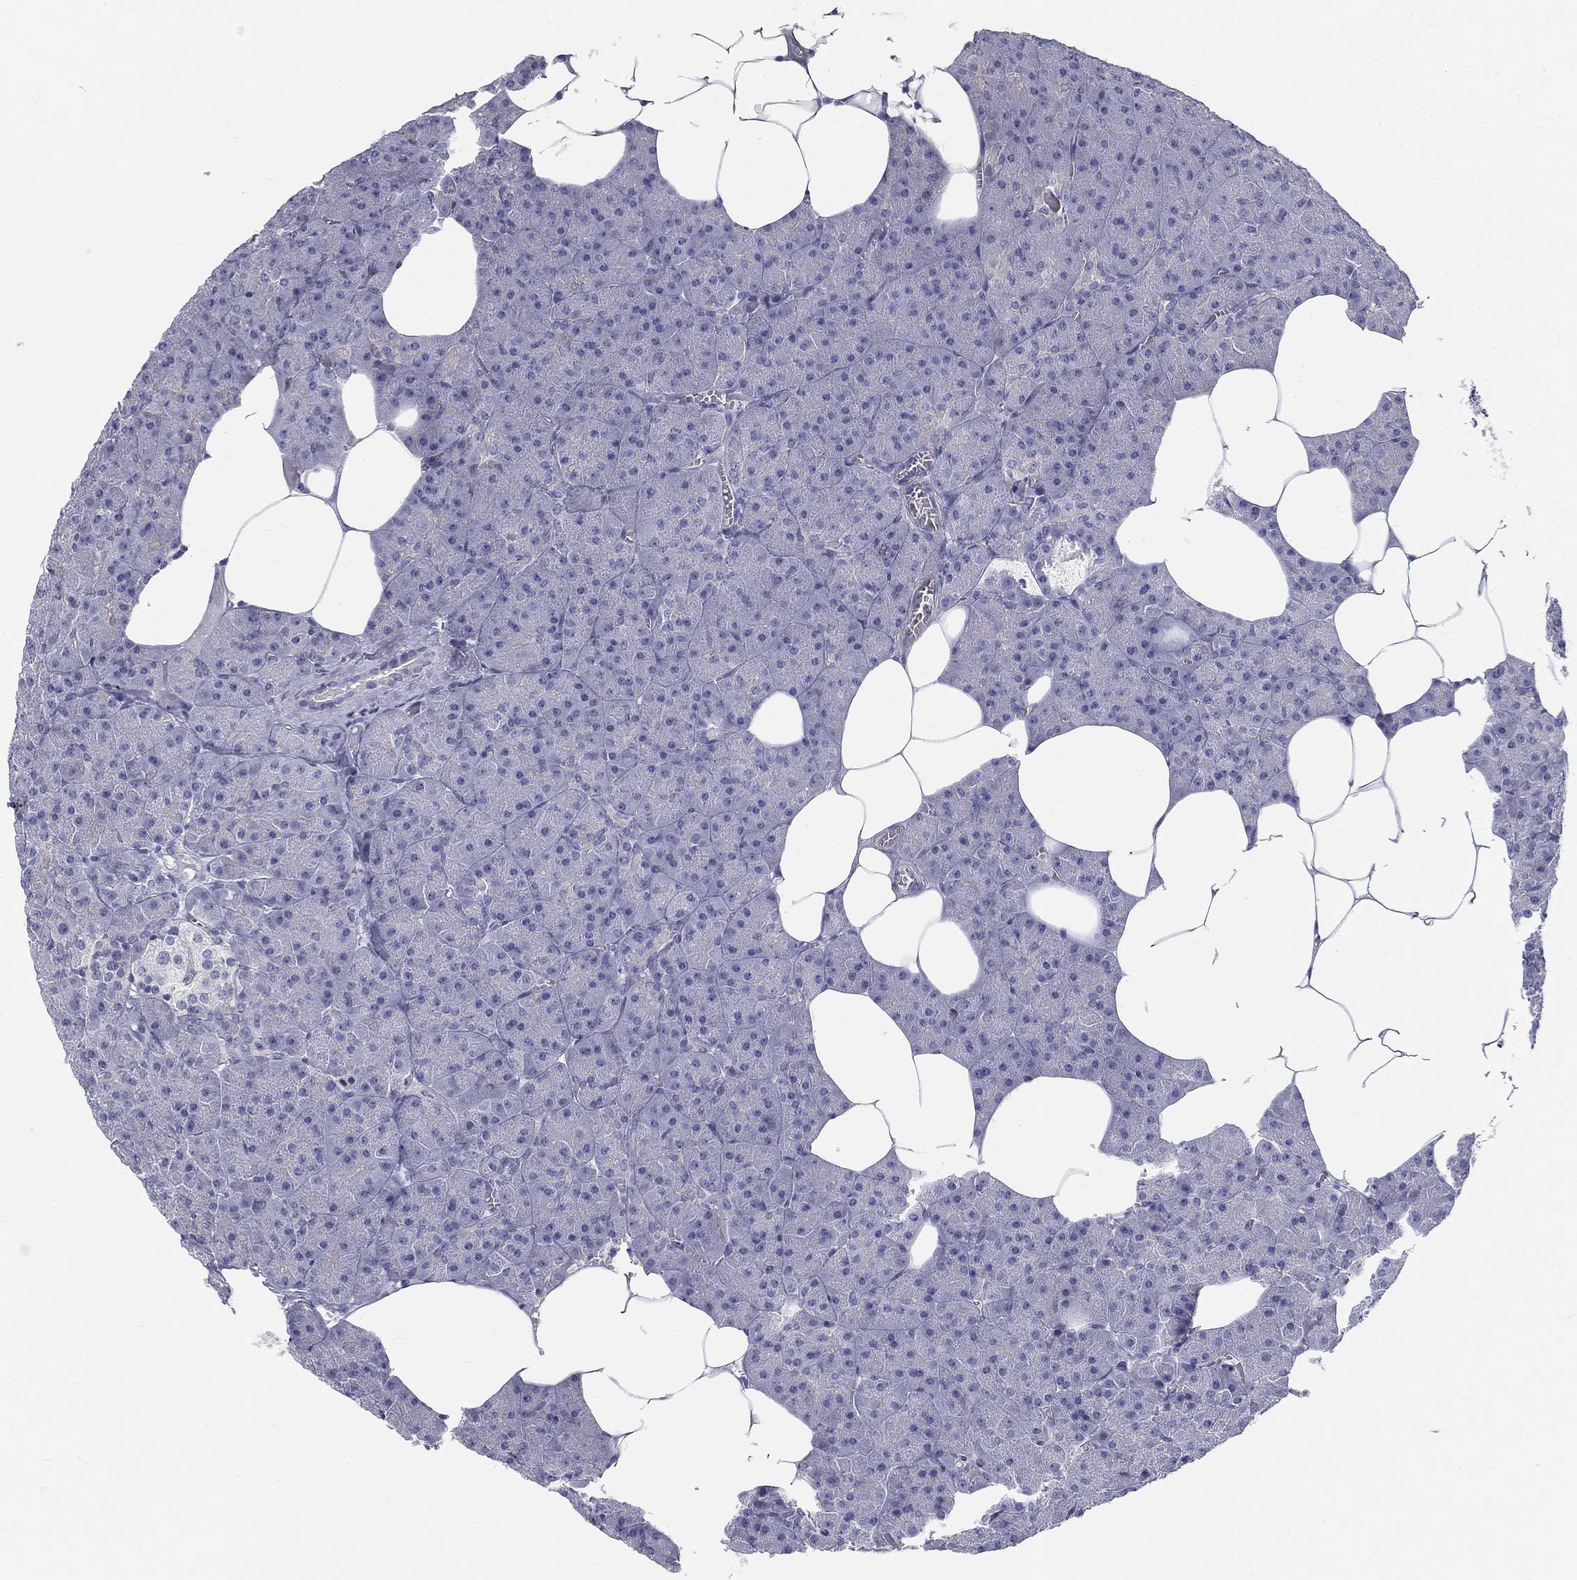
{"staining": {"intensity": "negative", "quantity": "none", "location": "none"}, "tissue": "pancreas", "cell_type": "Exocrine glandular cells", "image_type": "normal", "snomed": [{"axis": "morphology", "description": "Normal tissue, NOS"}, {"axis": "topography", "description": "Pancreas"}], "caption": "Immunohistochemistry (IHC) histopathology image of normal human pancreas stained for a protein (brown), which exhibits no expression in exocrine glandular cells.", "gene": "GALNTL5", "patient": {"sex": "male", "age": 61}}